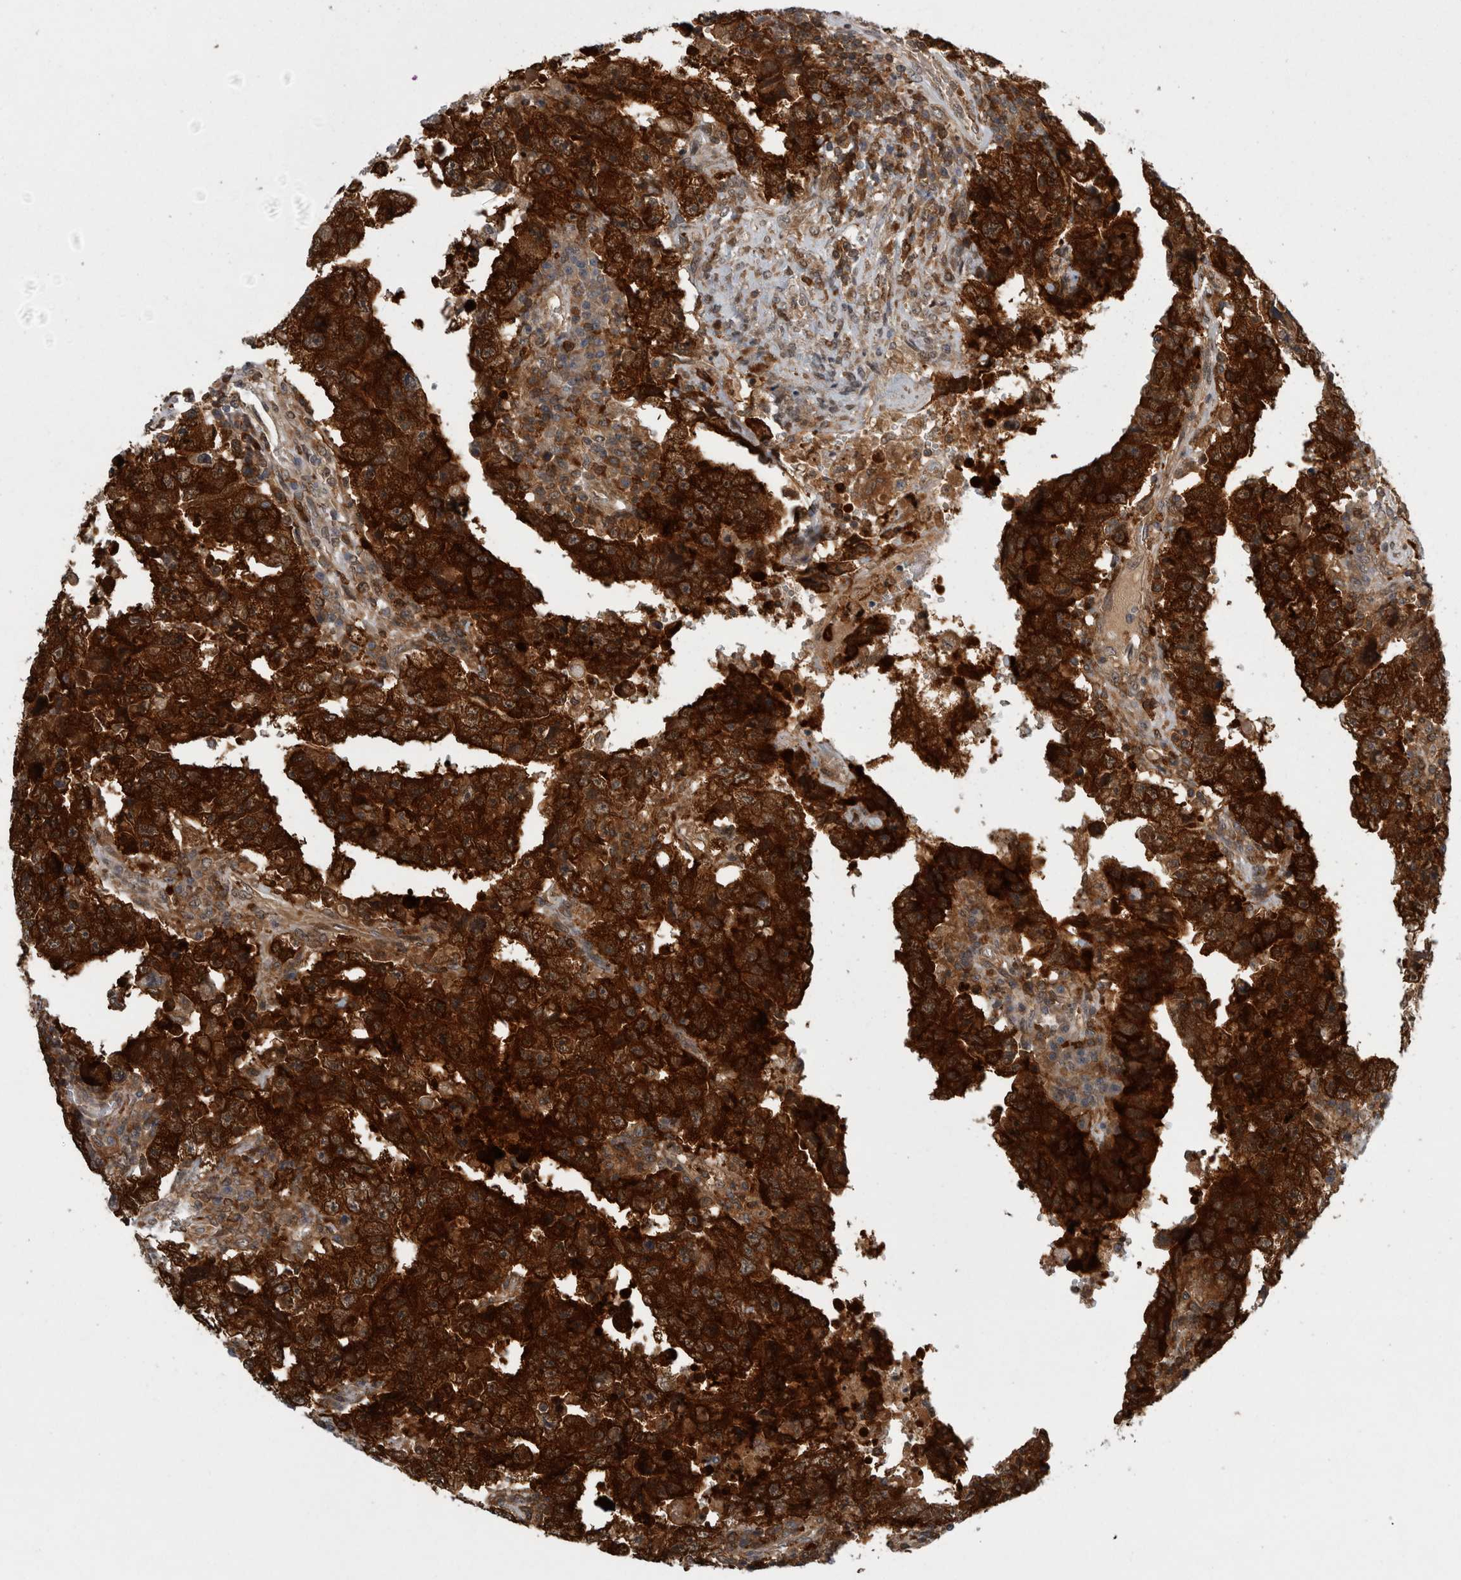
{"staining": {"intensity": "strong", "quantity": ">75%", "location": "cytoplasmic/membranous"}, "tissue": "testis cancer", "cell_type": "Tumor cells", "image_type": "cancer", "snomed": [{"axis": "morphology", "description": "Carcinoma, Embryonal, NOS"}, {"axis": "topography", "description": "Testis"}], "caption": "A high amount of strong cytoplasmic/membranous staining is present in approximately >75% of tumor cells in testis cancer tissue. The protein is shown in brown color, while the nuclei are stained blue.", "gene": "CACYBP", "patient": {"sex": "male", "age": 26}}